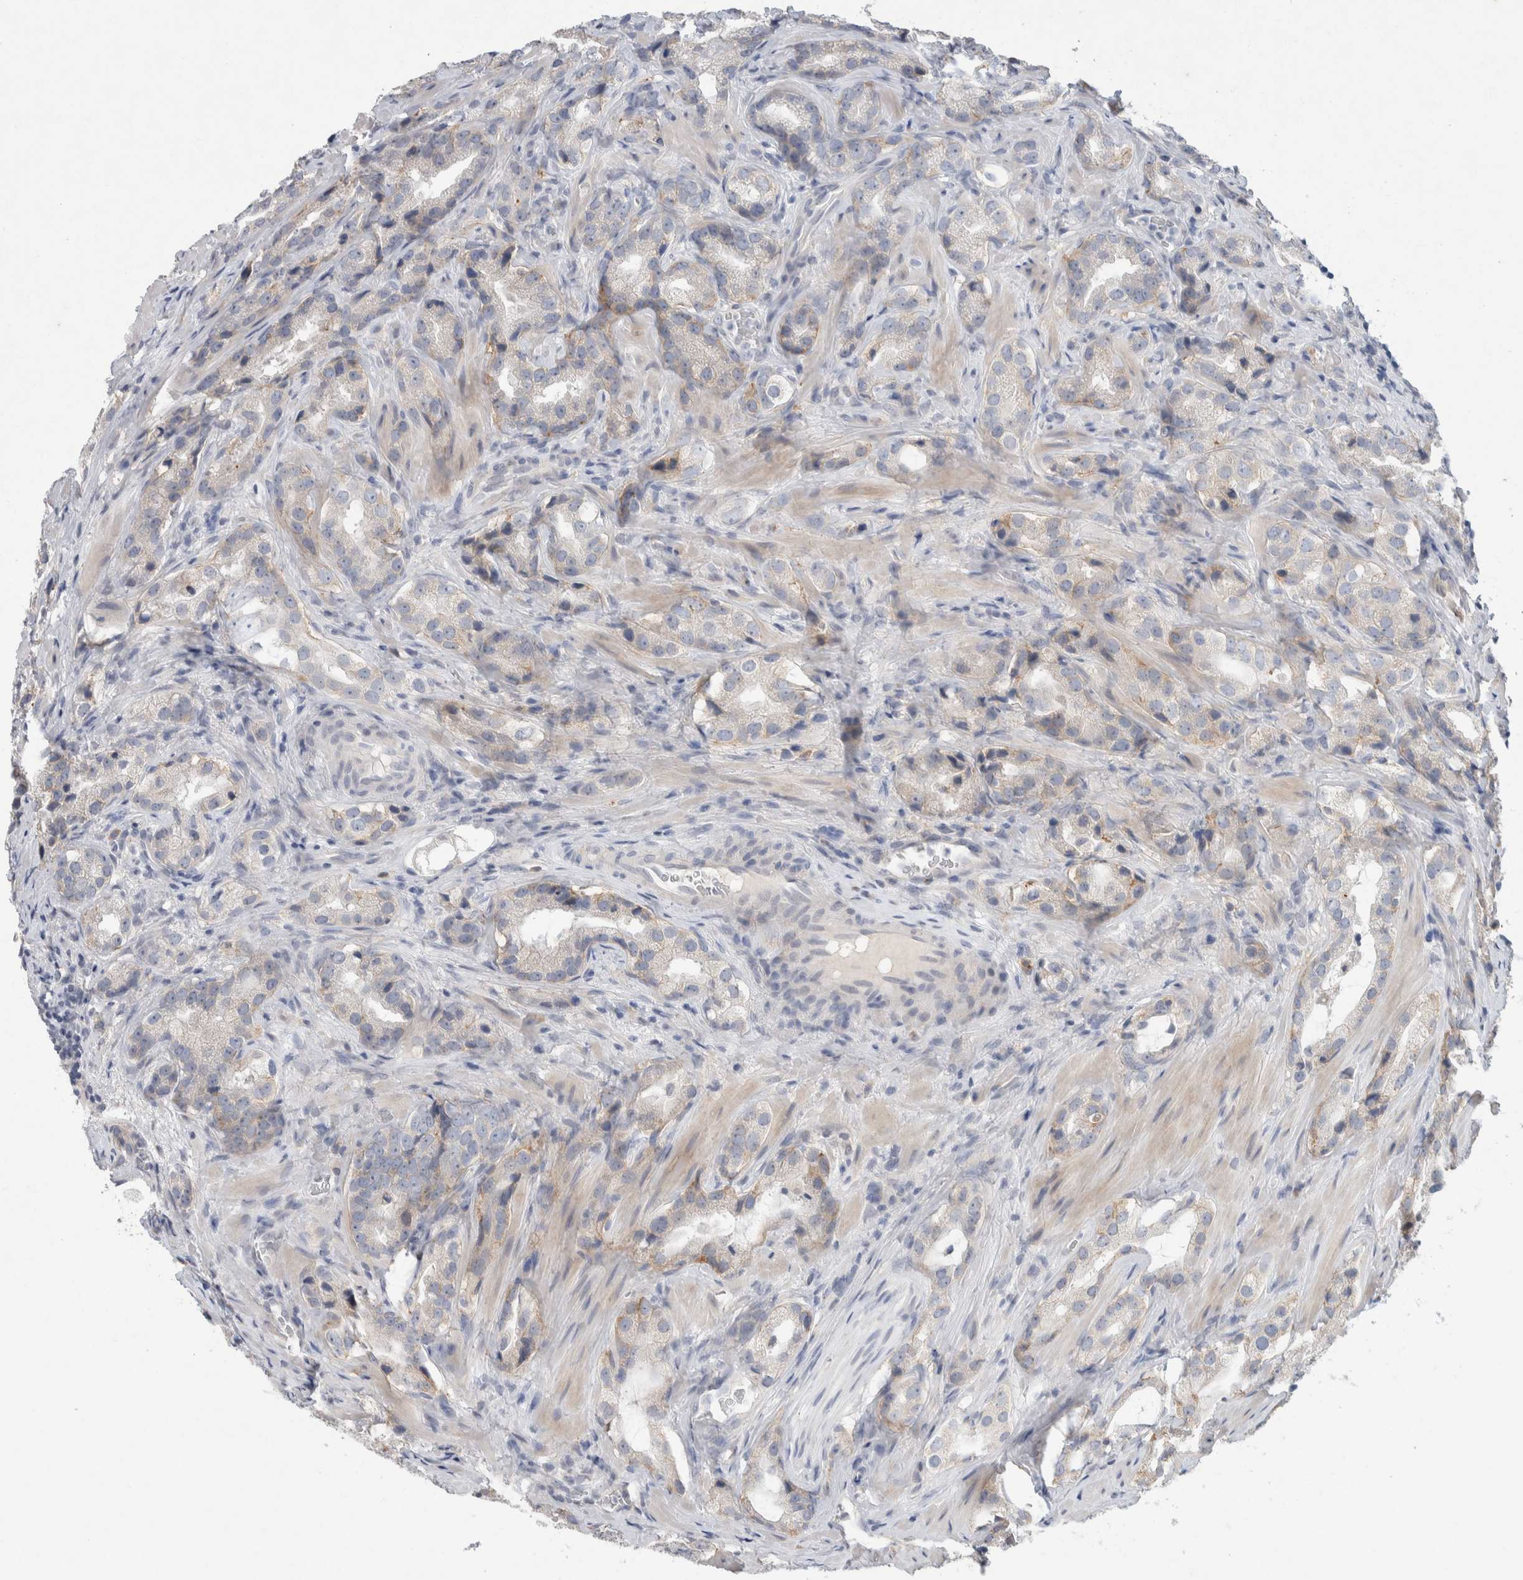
{"staining": {"intensity": "weak", "quantity": "<25%", "location": "cytoplasmic/membranous"}, "tissue": "prostate cancer", "cell_type": "Tumor cells", "image_type": "cancer", "snomed": [{"axis": "morphology", "description": "Adenocarcinoma, High grade"}, {"axis": "topography", "description": "Prostate"}], "caption": "This is a histopathology image of immunohistochemistry staining of prostate adenocarcinoma (high-grade), which shows no positivity in tumor cells.", "gene": "CMTM4", "patient": {"sex": "male", "age": 63}}